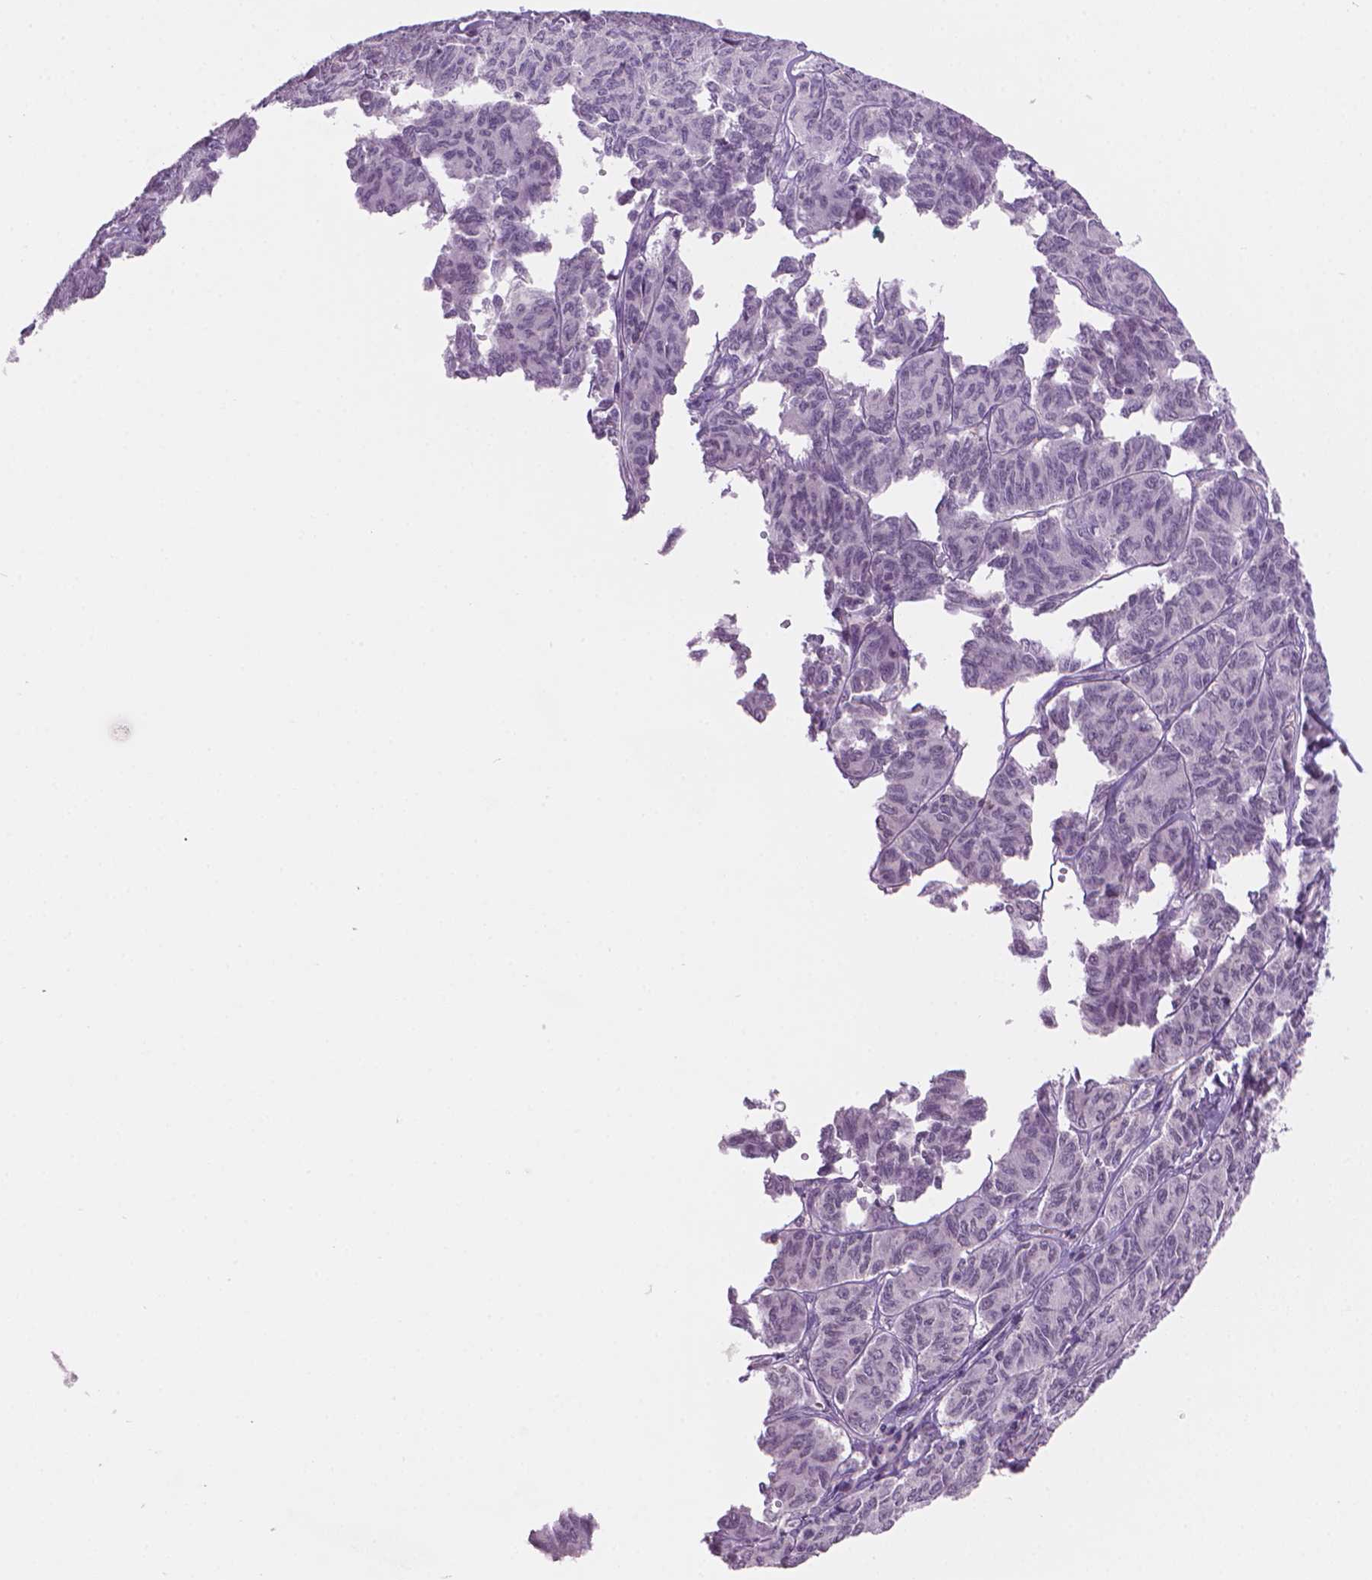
{"staining": {"intensity": "negative", "quantity": "none", "location": "none"}, "tissue": "ovarian cancer", "cell_type": "Tumor cells", "image_type": "cancer", "snomed": [{"axis": "morphology", "description": "Carcinoma, endometroid"}, {"axis": "topography", "description": "Ovary"}], "caption": "This is an IHC image of endometroid carcinoma (ovarian). There is no positivity in tumor cells.", "gene": "TMEM184A", "patient": {"sex": "female", "age": 80}}